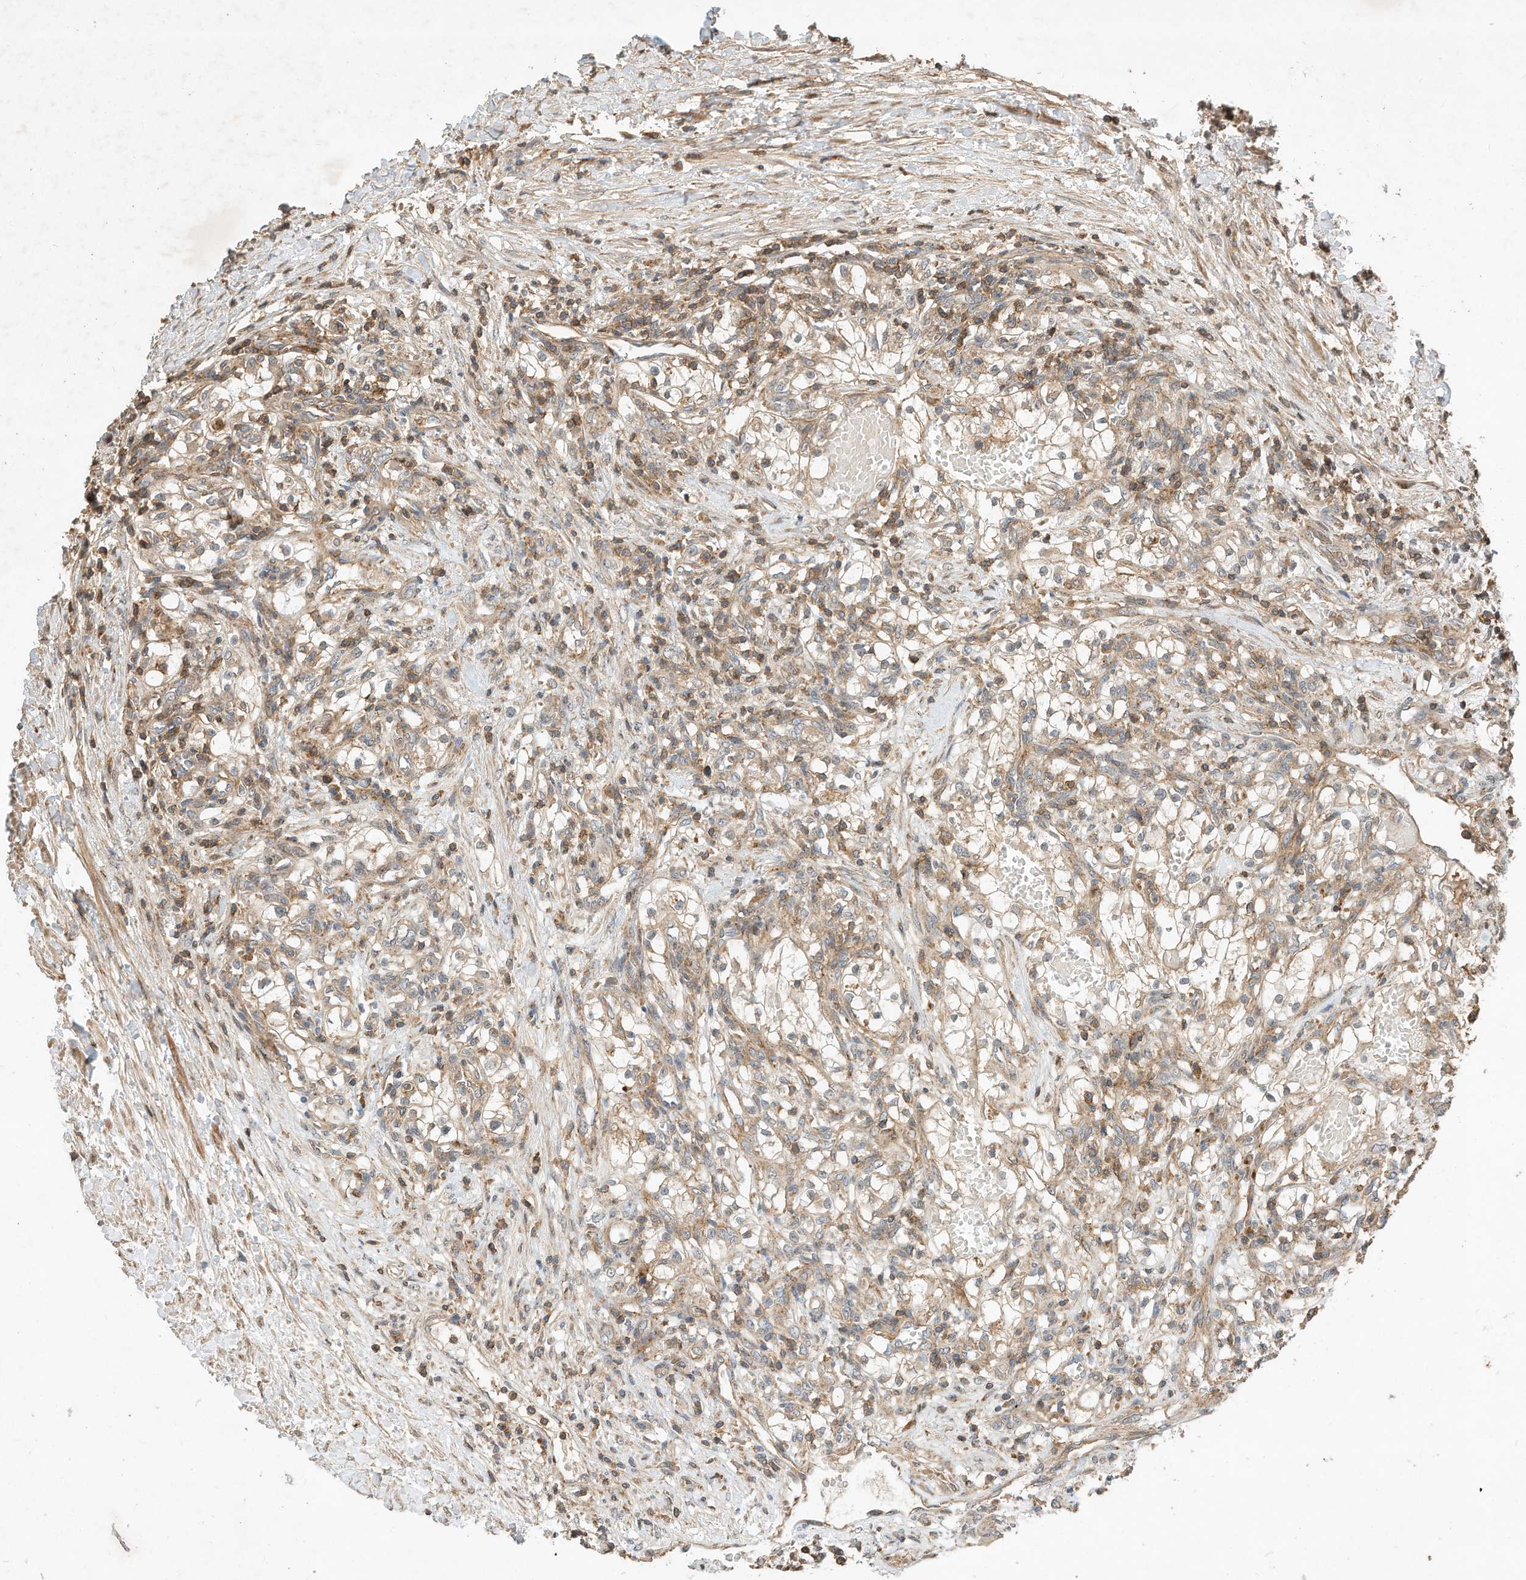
{"staining": {"intensity": "weak", "quantity": "25%-75%", "location": "cytoplasmic/membranous"}, "tissue": "renal cancer", "cell_type": "Tumor cells", "image_type": "cancer", "snomed": [{"axis": "morphology", "description": "Normal tissue, NOS"}, {"axis": "morphology", "description": "Adenocarcinoma, NOS"}, {"axis": "topography", "description": "Kidney"}], "caption": "This micrograph displays immunohistochemistry (IHC) staining of human adenocarcinoma (renal), with low weak cytoplasmic/membranous expression in approximately 25%-75% of tumor cells.", "gene": "CPAMD8", "patient": {"sex": "male", "age": 68}}